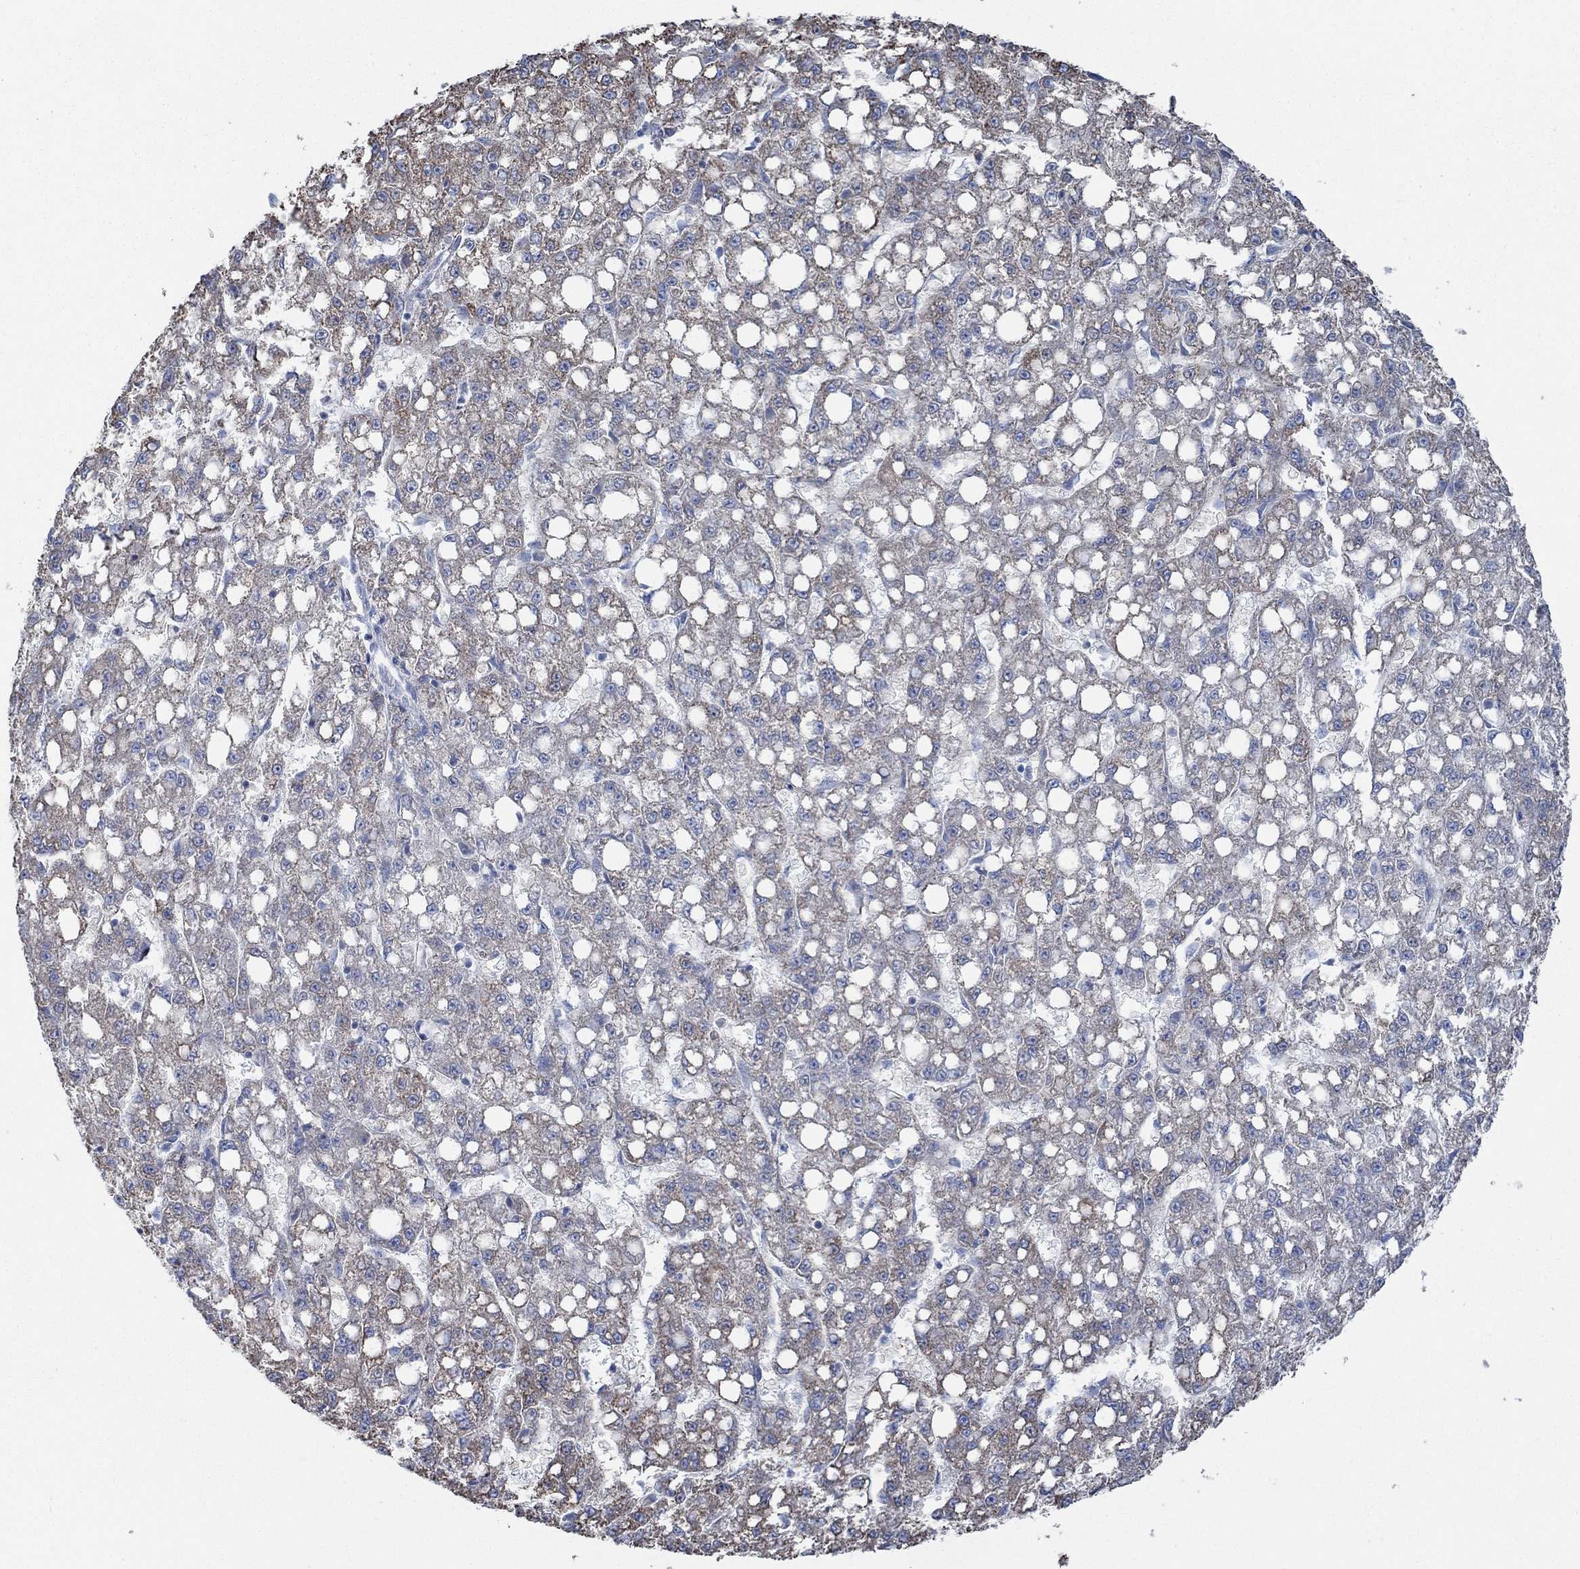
{"staining": {"intensity": "weak", "quantity": "<25%", "location": "cytoplasmic/membranous"}, "tissue": "liver cancer", "cell_type": "Tumor cells", "image_type": "cancer", "snomed": [{"axis": "morphology", "description": "Carcinoma, Hepatocellular, NOS"}, {"axis": "topography", "description": "Liver"}], "caption": "This is an IHC image of human liver cancer (hepatocellular carcinoma). There is no positivity in tumor cells.", "gene": "GLOD5", "patient": {"sex": "female", "age": 65}}